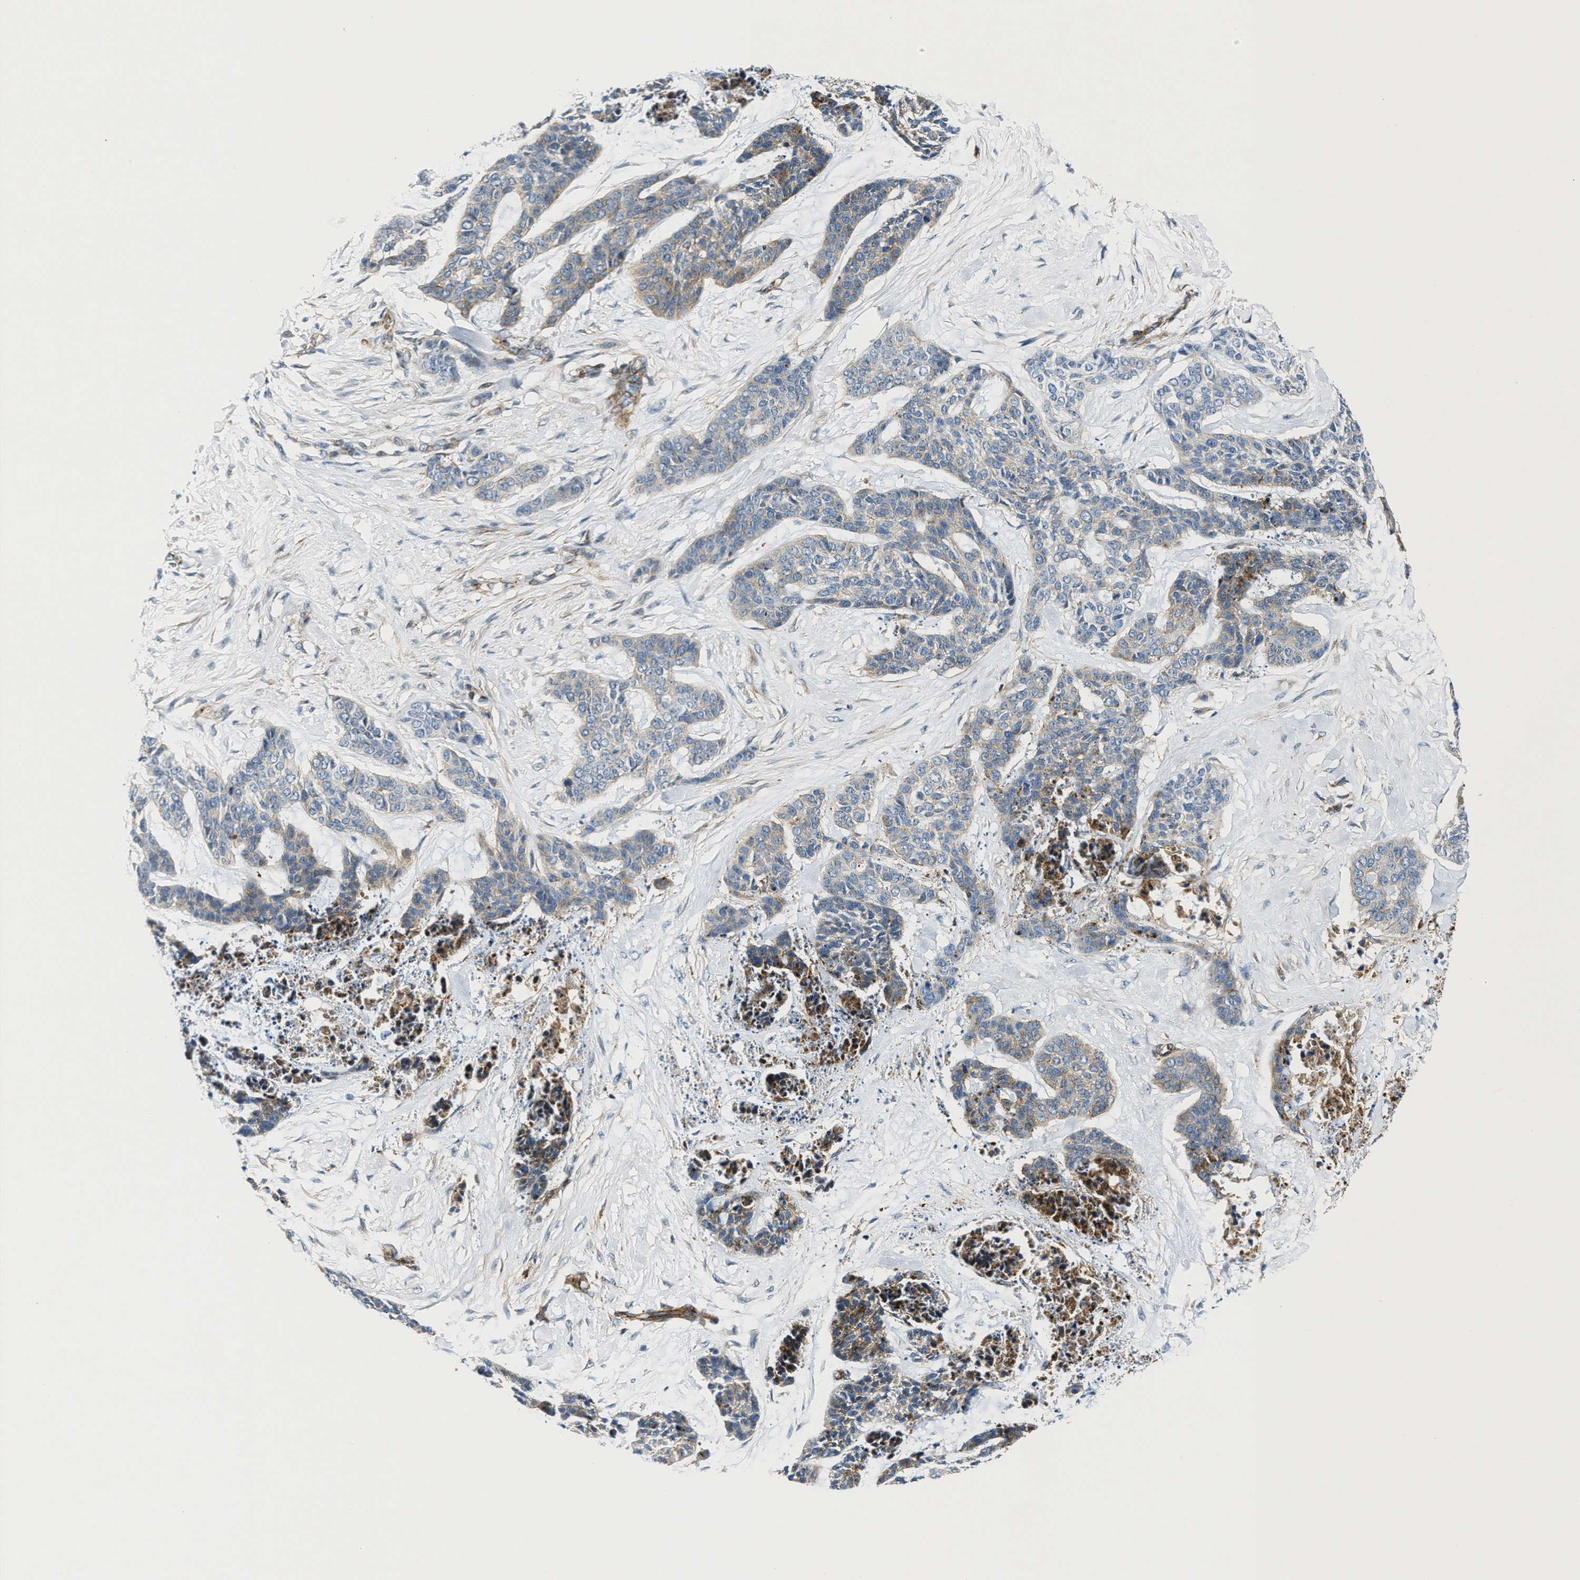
{"staining": {"intensity": "weak", "quantity": "25%-75%", "location": "cytoplasmic/membranous"}, "tissue": "skin cancer", "cell_type": "Tumor cells", "image_type": "cancer", "snomed": [{"axis": "morphology", "description": "Basal cell carcinoma"}, {"axis": "topography", "description": "Skin"}], "caption": "Protein analysis of skin basal cell carcinoma tissue reveals weak cytoplasmic/membranous expression in about 25%-75% of tumor cells.", "gene": "NAB1", "patient": {"sex": "female", "age": 64}}